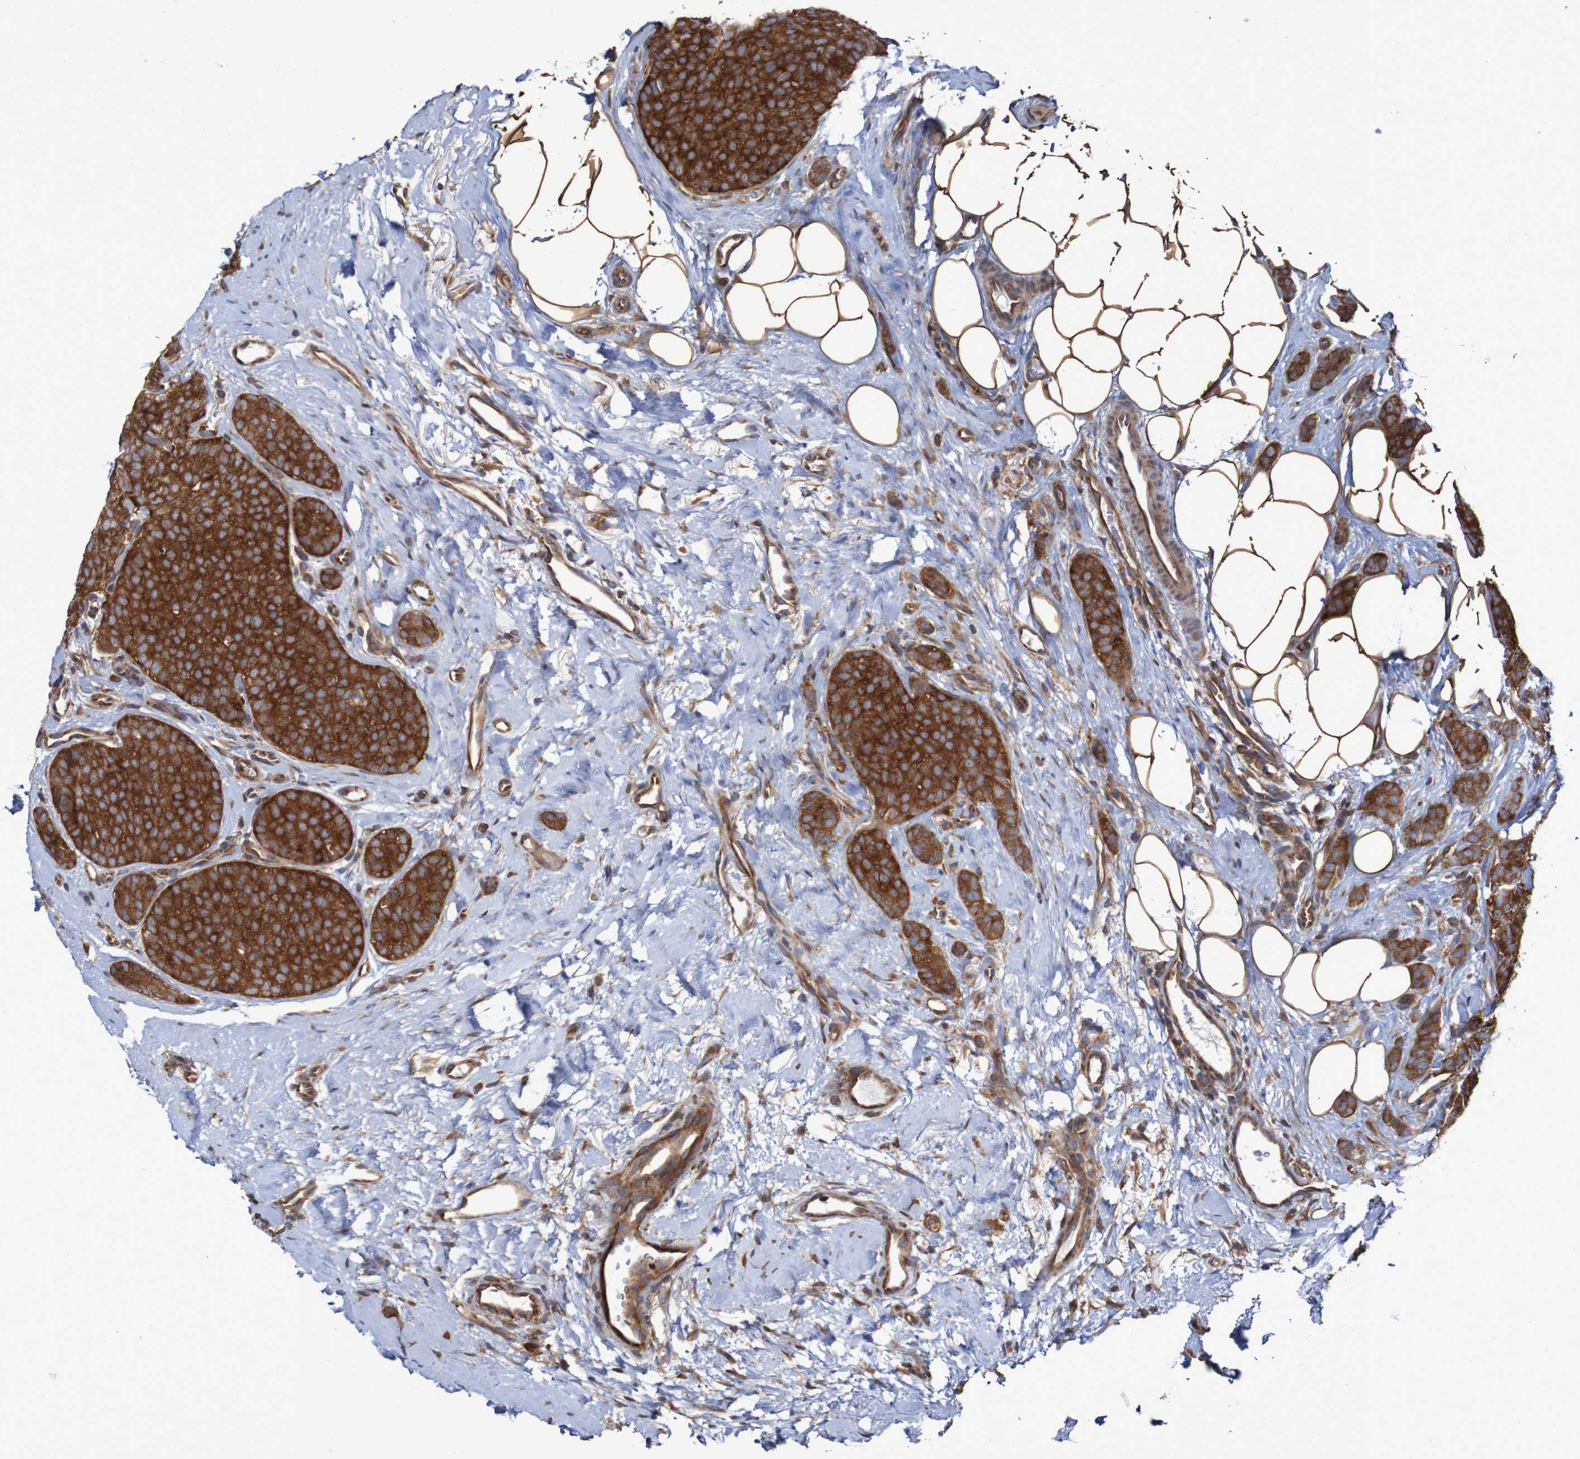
{"staining": {"intensity": "strong", "quantity": ">75%", "location": "cytoplasmic/membranous"}, "tissue": "breast cancer", "cell_type": "Tumor cells", "image_type": "cancer", "snomed": [{"axis": "morphology", "description": "Lobular carcinoma"}, {"axis": "topography", "description": "Skin"}, {"axis": "topography", "description": "Breast"}], "caption": "The photomicrograph reveals a brown stain indicating the presence of a protein in the cytoplasmic/membranous of tumor cells in breast cancer. The staining is performed using DAB brown chromogen to label protein expression. The nuclei are counter-stained blue using hematoxylin.", "gene": "LRRC47", "patient": {"sex": "female", "age": 46}}